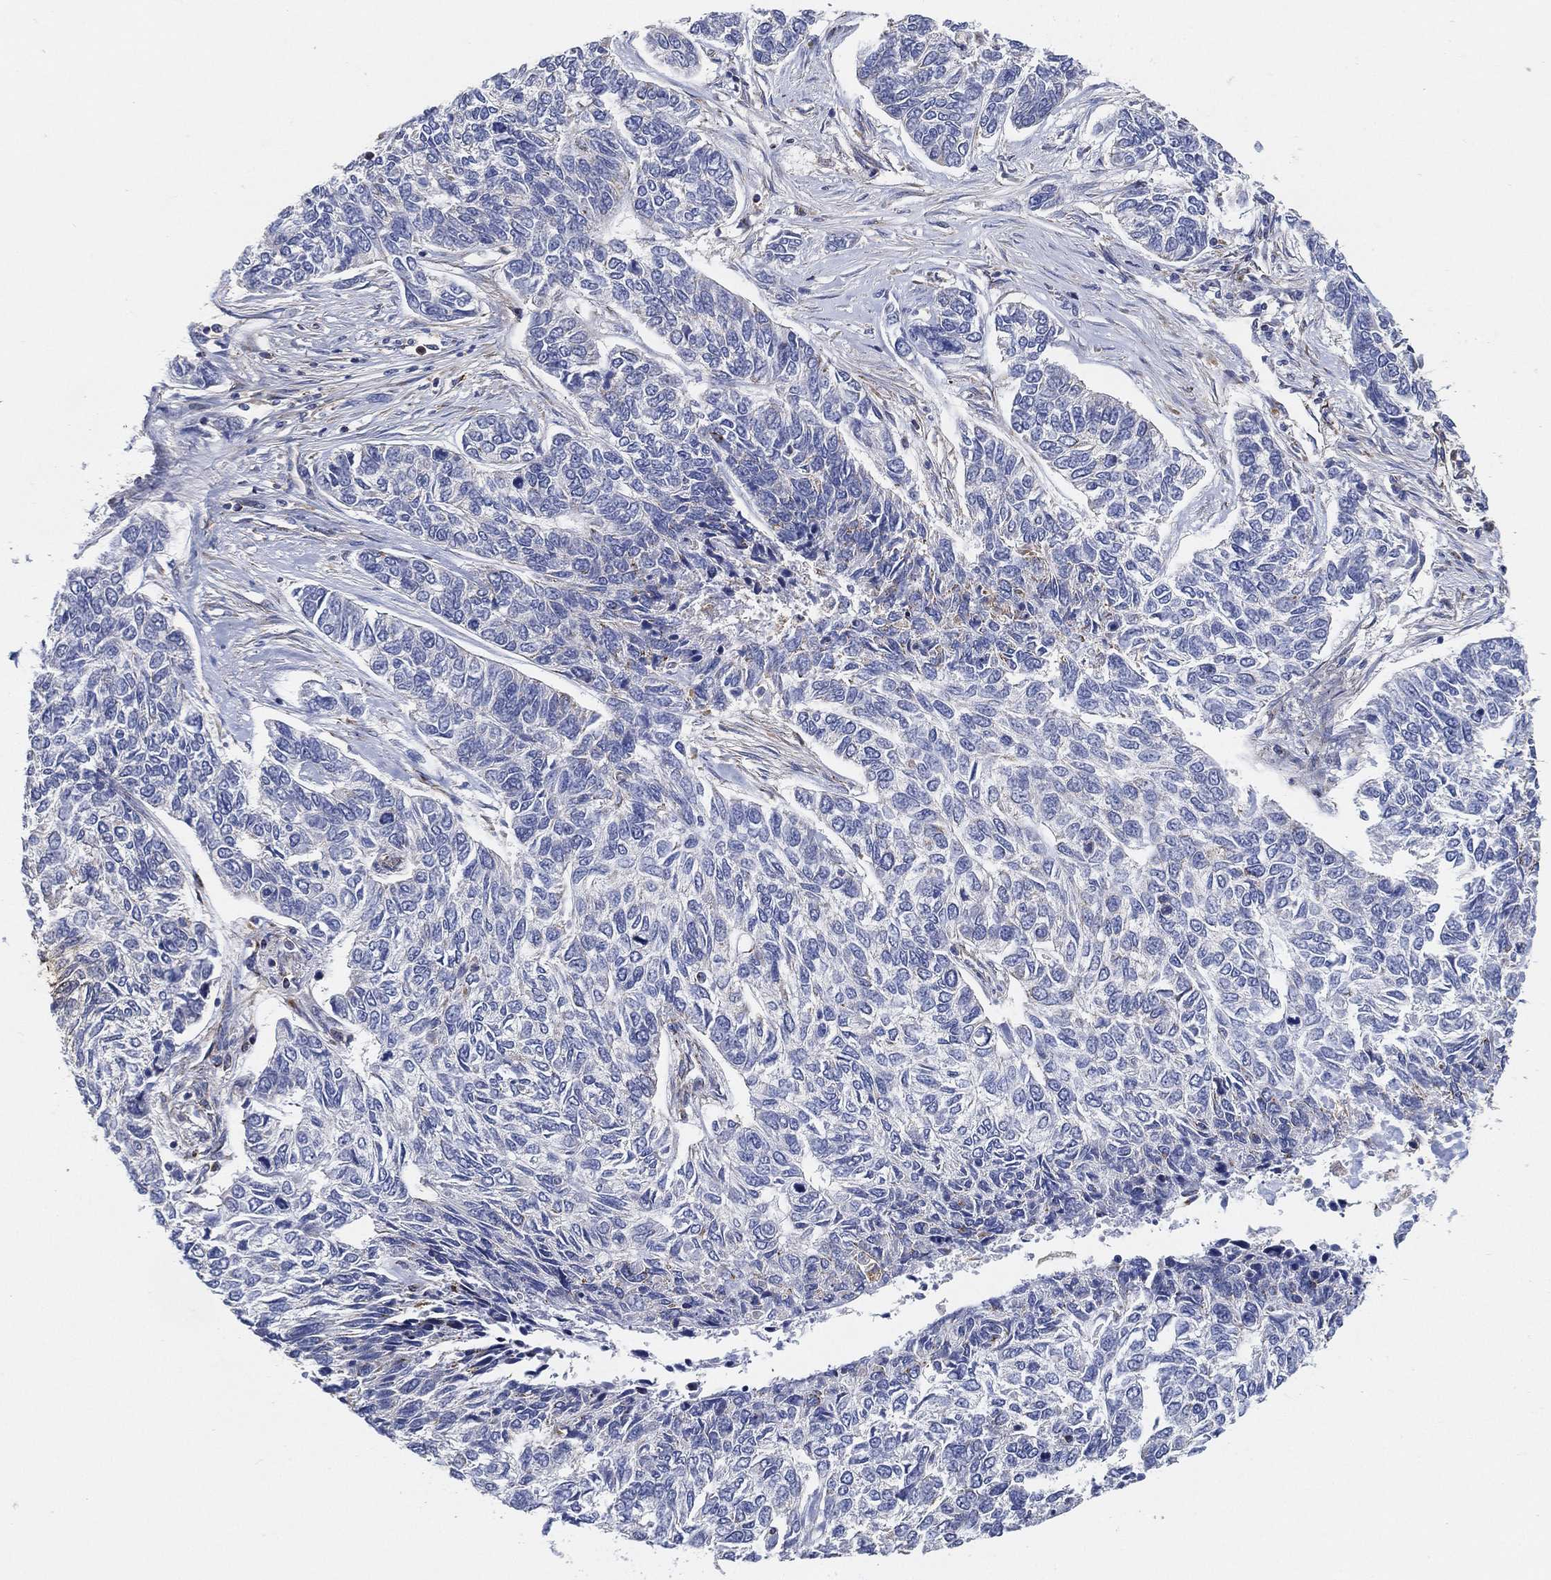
{"staining": {"intensity": "negative", "quantity": "none", "location": "none"}, "tissue": "skin cancer", "cell_type": "Tumor cells", "image_type": "cancer", "snomed": [{"axis": "morphology", "description": "Basal cell carcinoma"}, {"axis": "topography", "description": "Skin"}], "caption": "Immunohistochemistry (IHC) image of neoplastic tissue: basal cell carcinoma (skin) stained with DAB displays no significant protein staining in tumor cells. Nuclei are stained in blue.", "gene": "GCAT", "patient": {"sex": "female", "age": 65}}